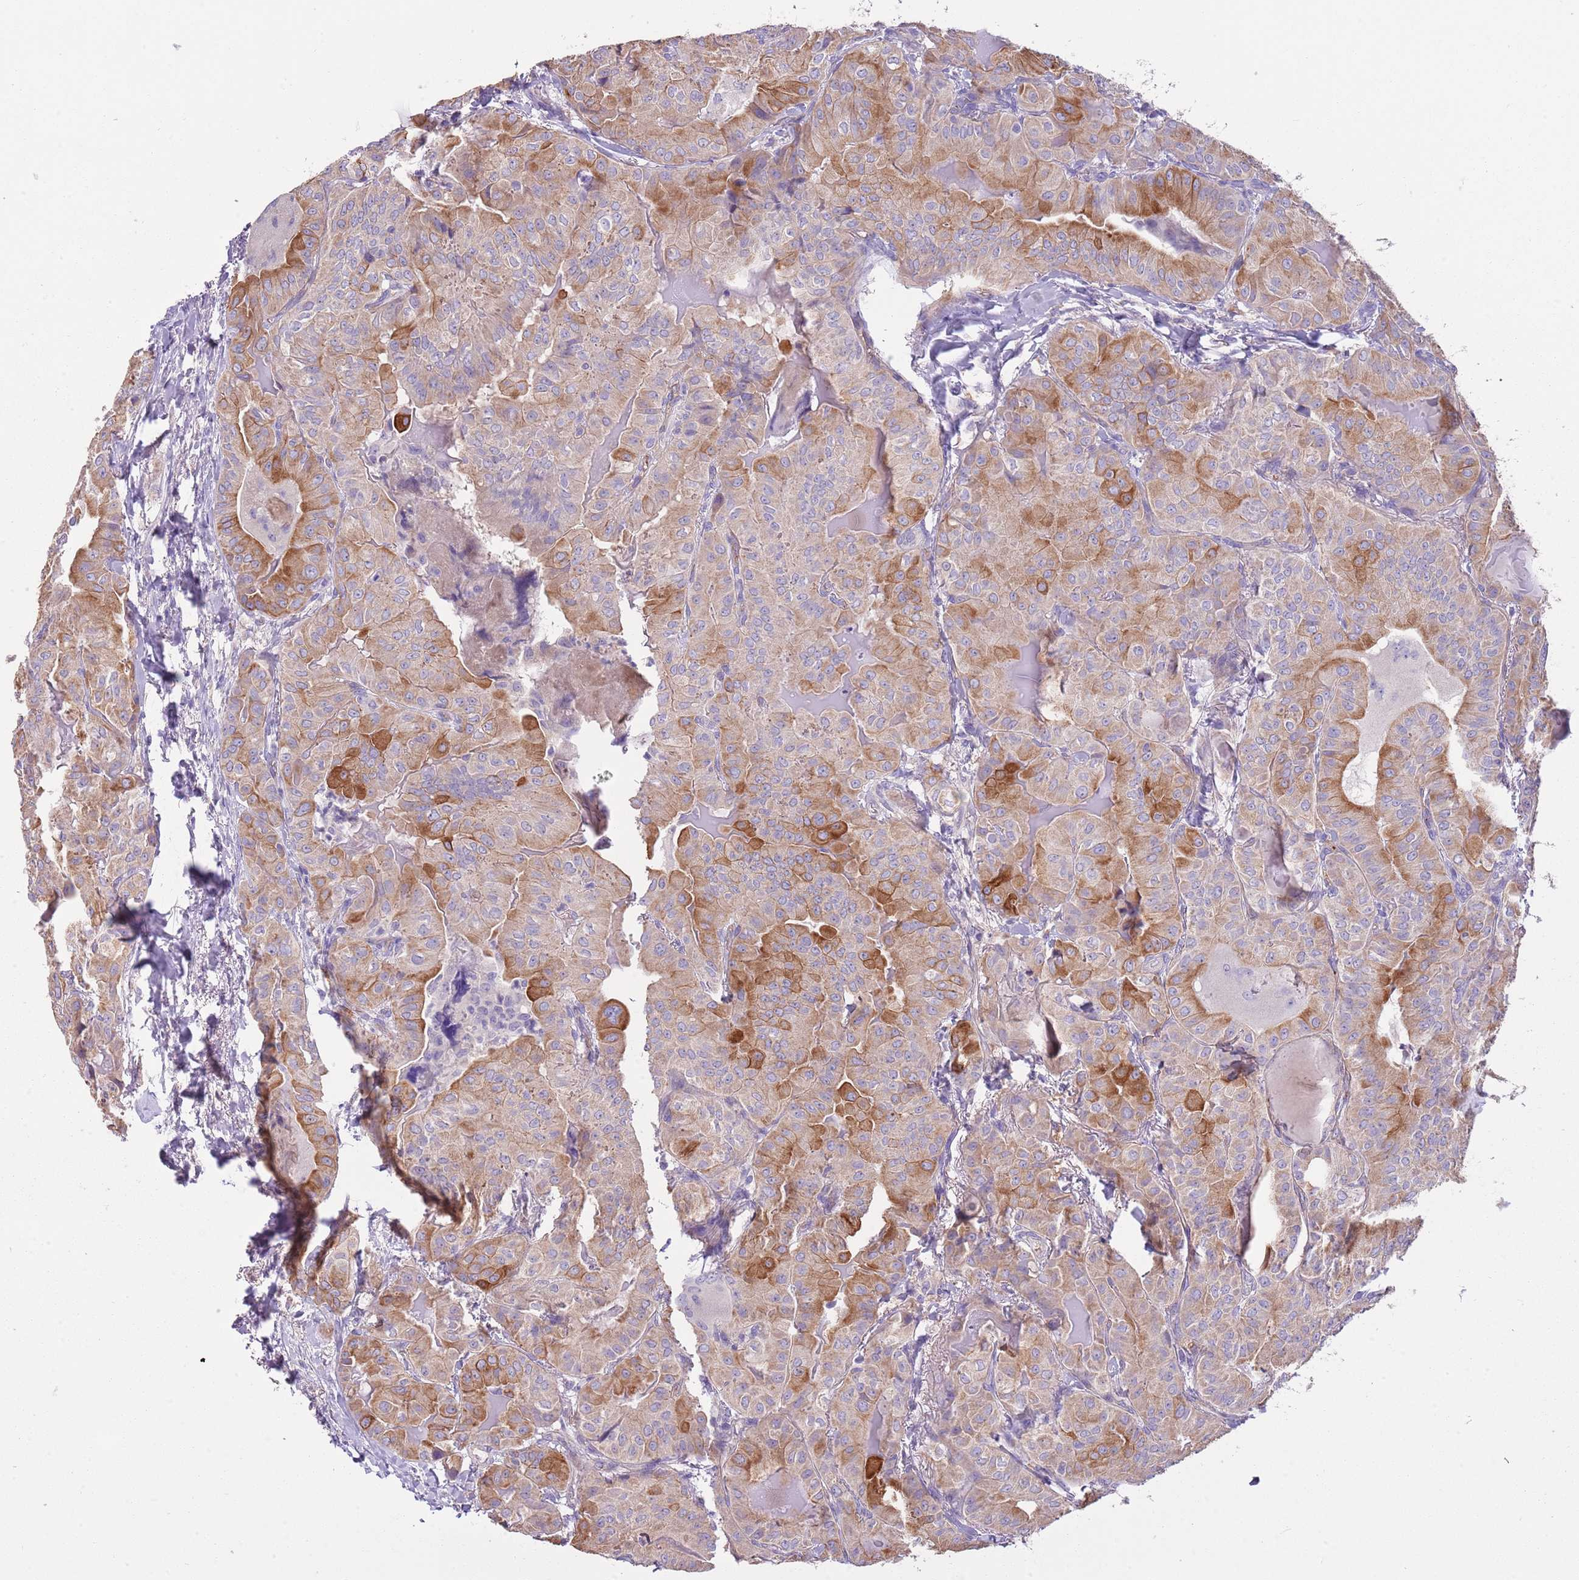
{"staining": {"intensity": "moderate", "quantity": "25%-75%", "location": "cytoplasmic/membranous"}, "tissue": "thyroid cancer", "cell_type": "Tumor cells", "image_type": "cancer", "snomed": [{"axis": "morphology", "description": "Papillary adenocarcinoma, NOS"}, {"axis": "topography", "description": "Thyroid gland"}], "caption": "A brown stain labels moderate cytoplasmic/membranous positivity of a protein in human thyroid cancer (papillary adenocarcinoma) tumor cells. The protein is shown in brown color, while the nuclei are stained blue.", "gene": "HES3", "patient": {"sex": "female", "age": 68}}